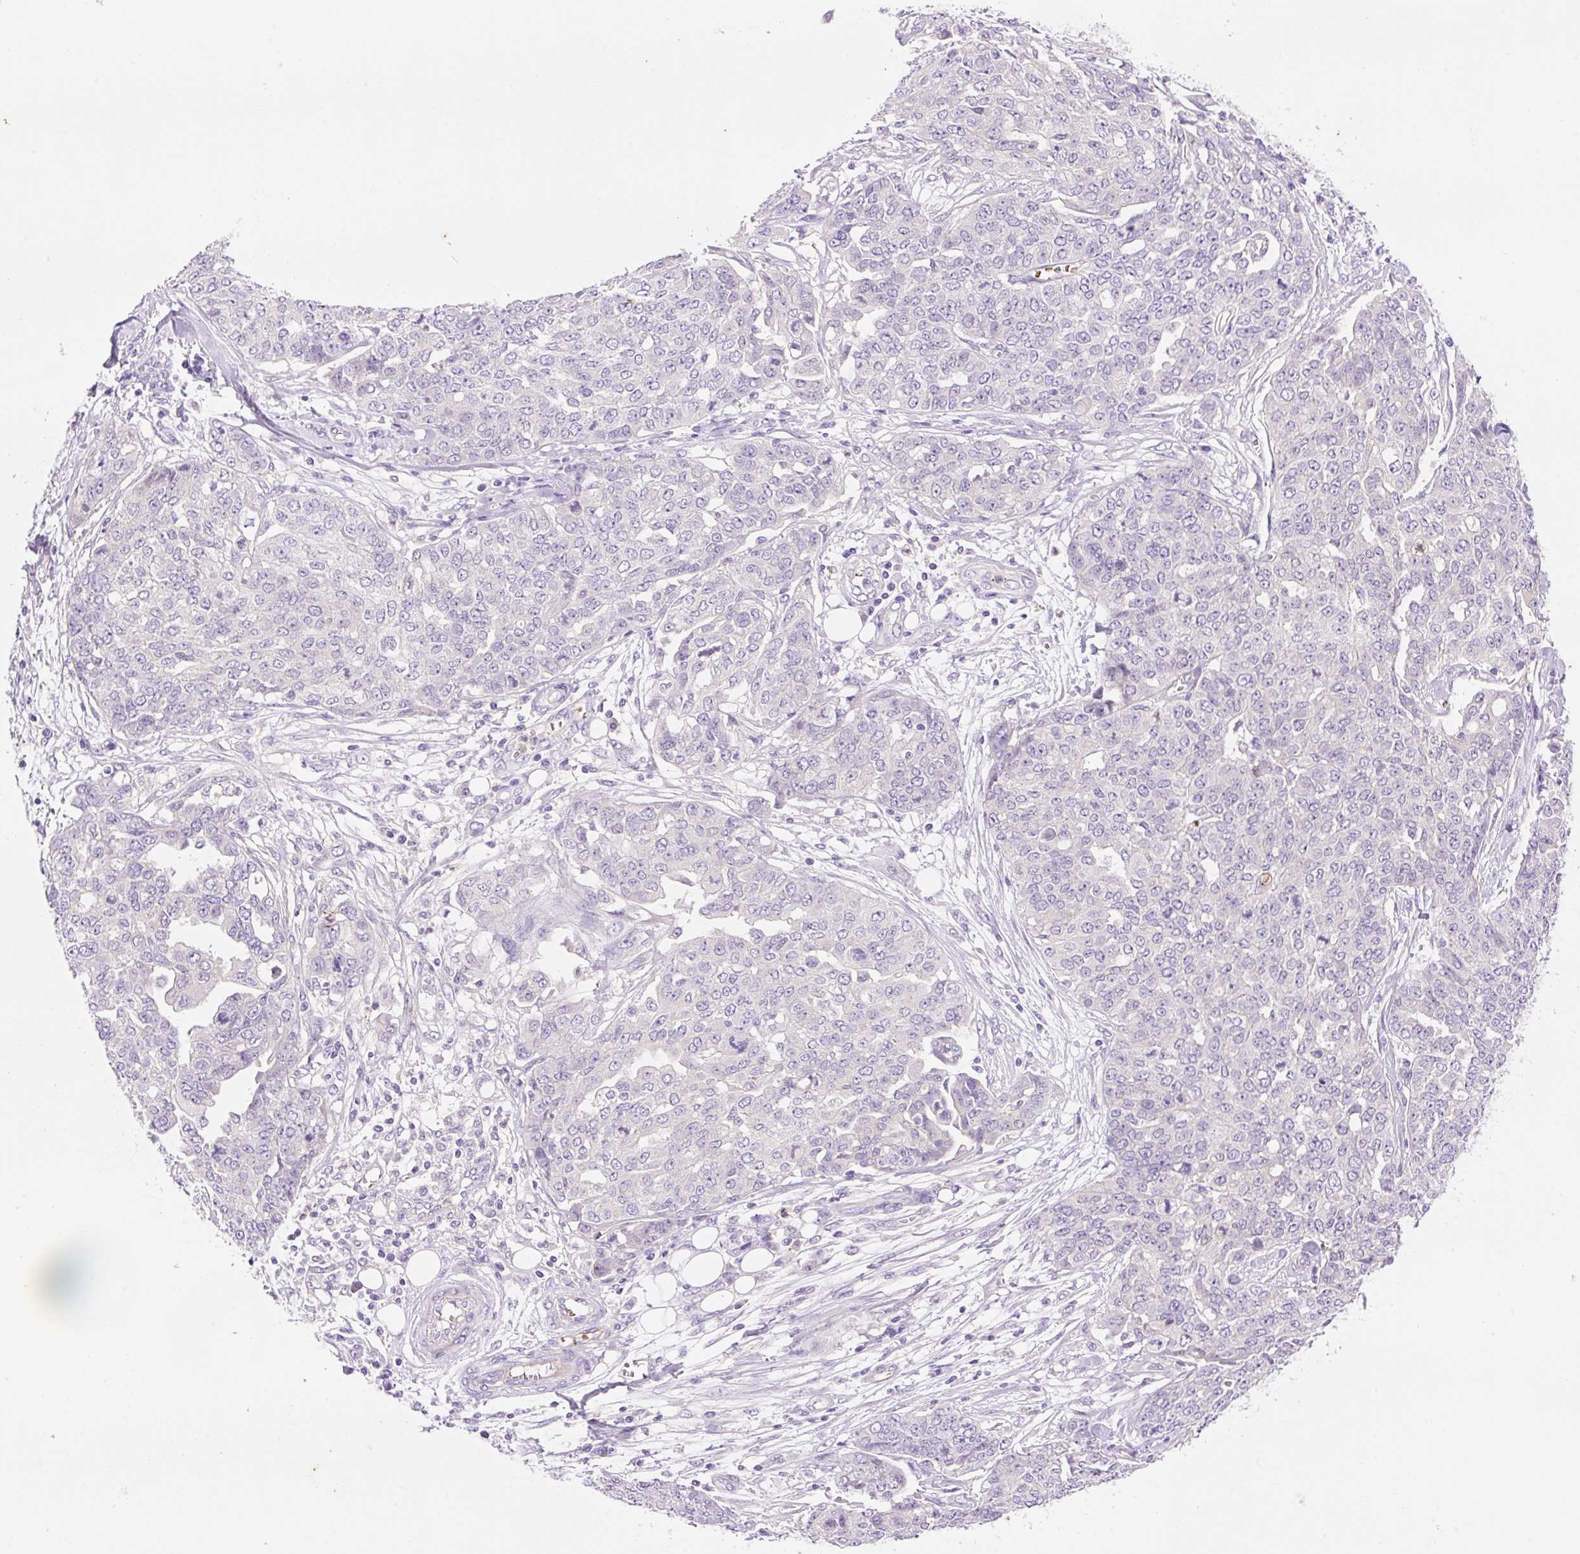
{"staining": {"intensity": "negative", "quantity": "none", "location": "none"}, "tissue": "ovarian cancer", "cell_type": "Tumor cells", "image_type": "cancer", "snomed": [{"axis": "morphology", "description": "Cystadenocarcinoma, serous, NOS"}, {"axis": "topography", "description": "Soft tissue"}, {"axis": "topography", "description": "Ovary"}], "caption": "DAB immunohistochemical staining of serous cystadenocarcinoma (ovarian) demonstrates no significant positivity in tumor cells.", "gene": "LHFPL5", "patient": {"sex": "female", "age": 57}}